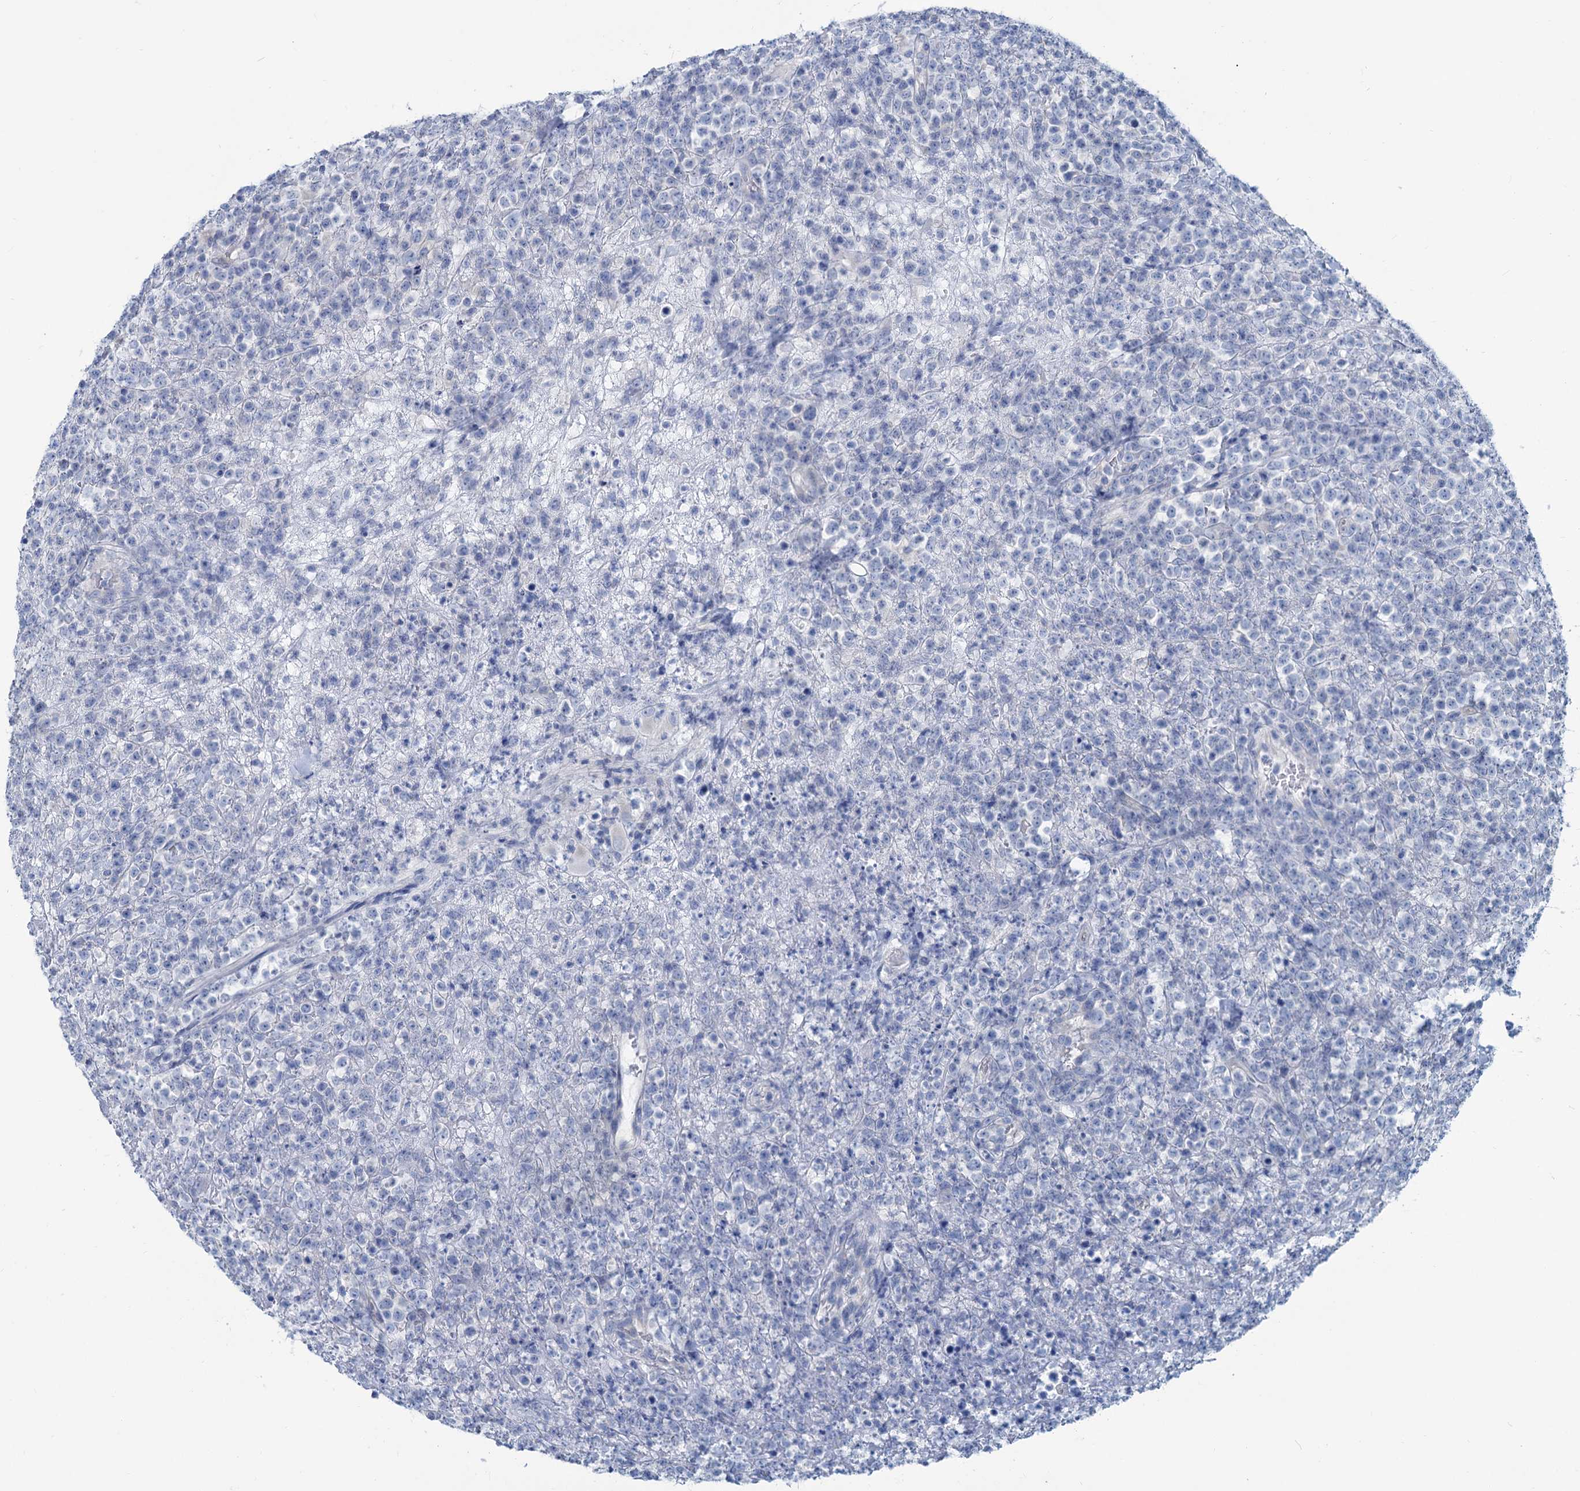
{"staining": {"intensity": "negative", "quantity": "none", "location": "none"}, "tissue": "lymphoma", "cell_type": "Tumor cells", "image_type": "cancer", "snomed": [{"axis": "morphology", "description": "Malignant lymphoma, non-Hodgkin's type, High grade"}, {"axis": "topography", "description": "Colon"}], "caption": "Tumor cells are negative for brown protein staining in malignant lymphoma, non-Hodgkin's type (high-grade).", "gene": "SLC1A3", "patient": {"sex": "female", "age": 53}}